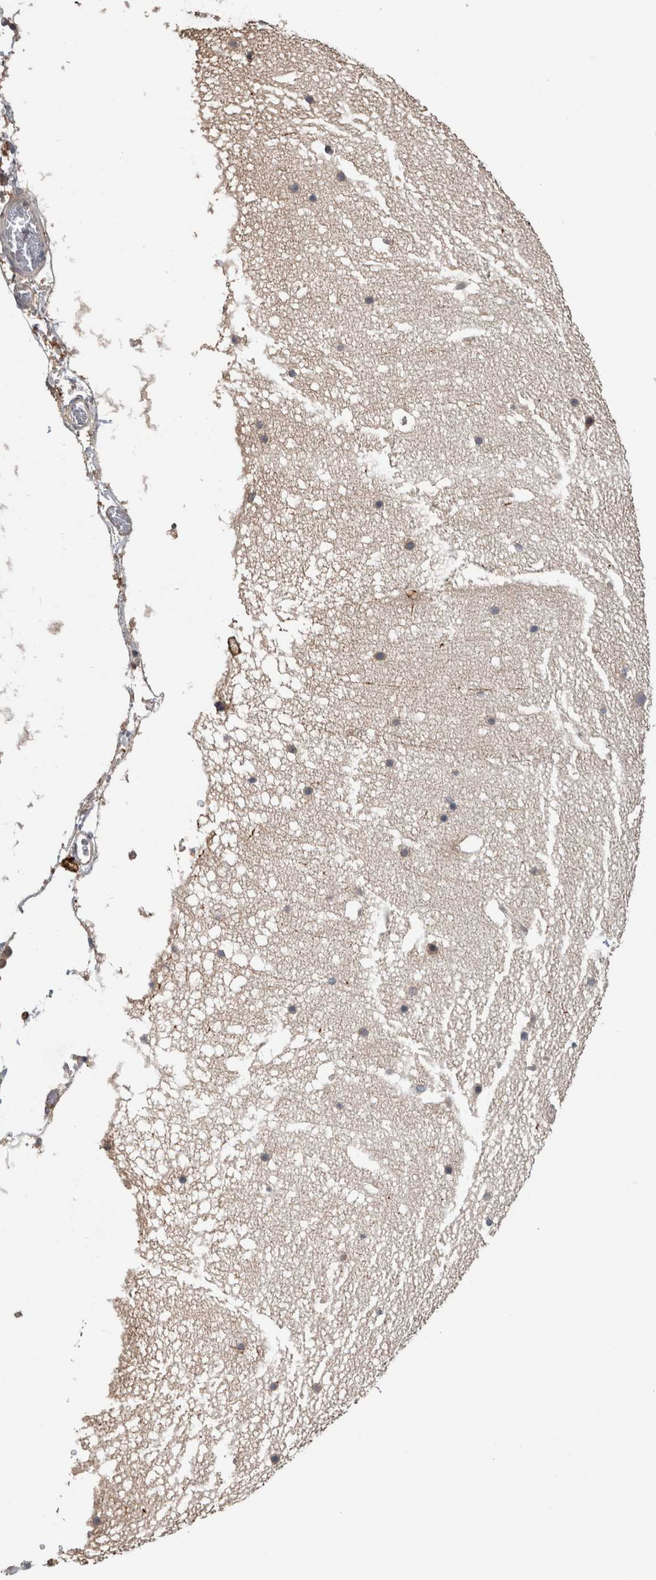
{"staining": {"intensity": "moderate", "quantity": "25%-75%", "location": "cytoplasmic/membranous"}, "tissue": "cerebellum", "cell_type": "Cells in granular layer", "image_type": "normal", "snomed": [{"axis": "morphology", "description": "Normal tissue, NOS"}, {"axis": "topography", "description": "Cerebellum"}], "caption": "Immunohistochemistry (IHC) staining of normal cerebellum, which reveals medium levels of moderate cytoplasmic/membranous positivity in approximately 25%-75% of cells in granular layer indicating moderate cytoplasmic/membranous protein expression. The staining was performed using DAB (brown) for protein detection and nuclei were counterstained in hematoxylin (blue).", "gene": "TARBP1", "patient": {"sex": "male", "age": 57}}